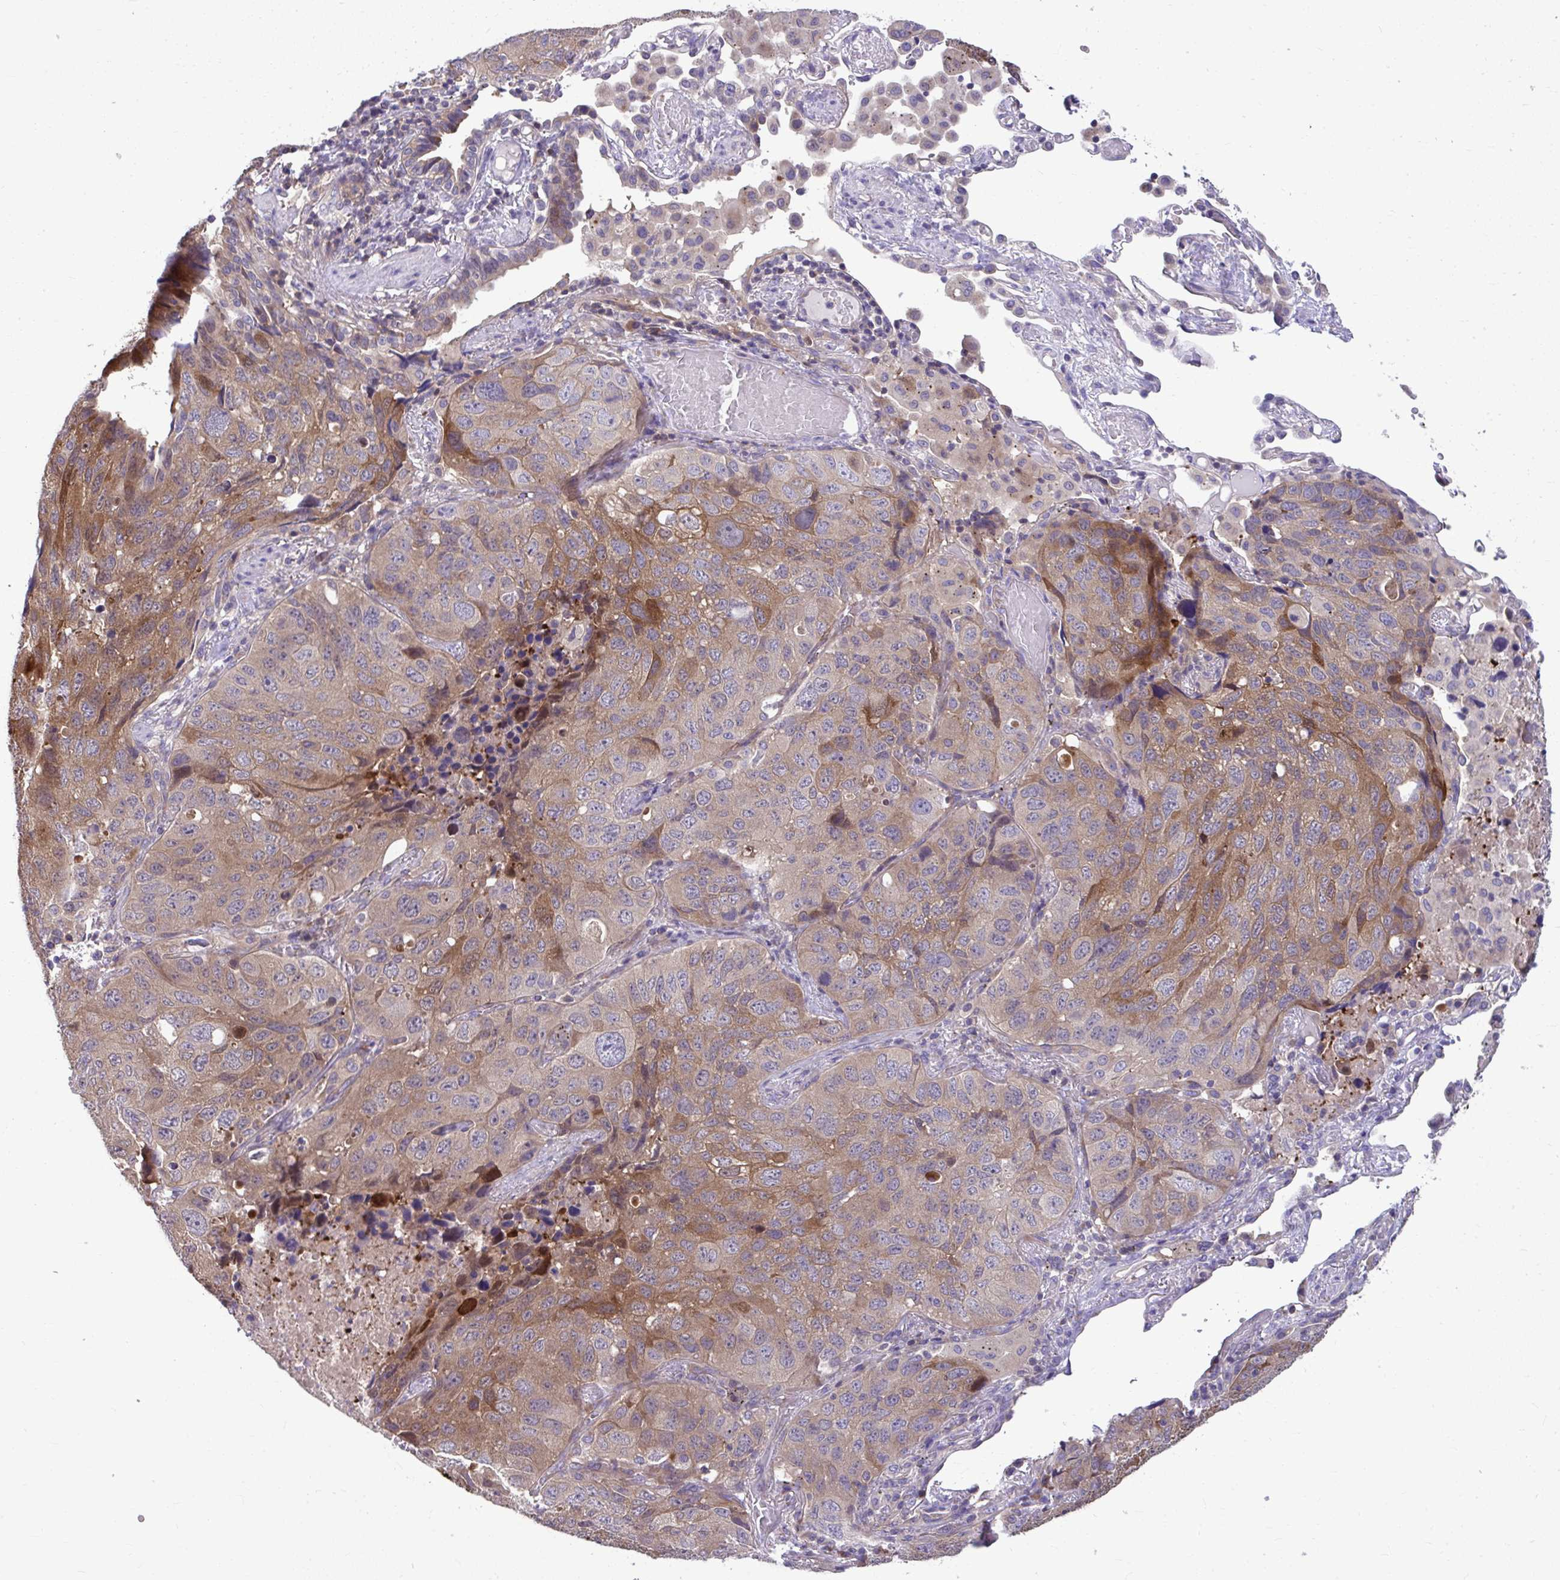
{"staining": {"intensity": "moderate", "quantity": "25%-75%", "location": "cytoplasmic/membranous"}, "tissue": "lung cancer", "cell_type": "Tumor cells", "image_type": "cancer", "snomed": [{"axis": "morphology", "description": "Squamous cell carcinoma, NOS"}, {"axis": "topography", "description": "Lung"}], "caption": "Immunohistochemistry (IHC) of human lung cancer (squamous cell carcinoma) displays medium levels of moderate cytoplasmic/membranous expression in approximately 25%-75% of tumor cells.", "gene": "PCDHB7", "patient": {"sex": "male", "age": 60}}